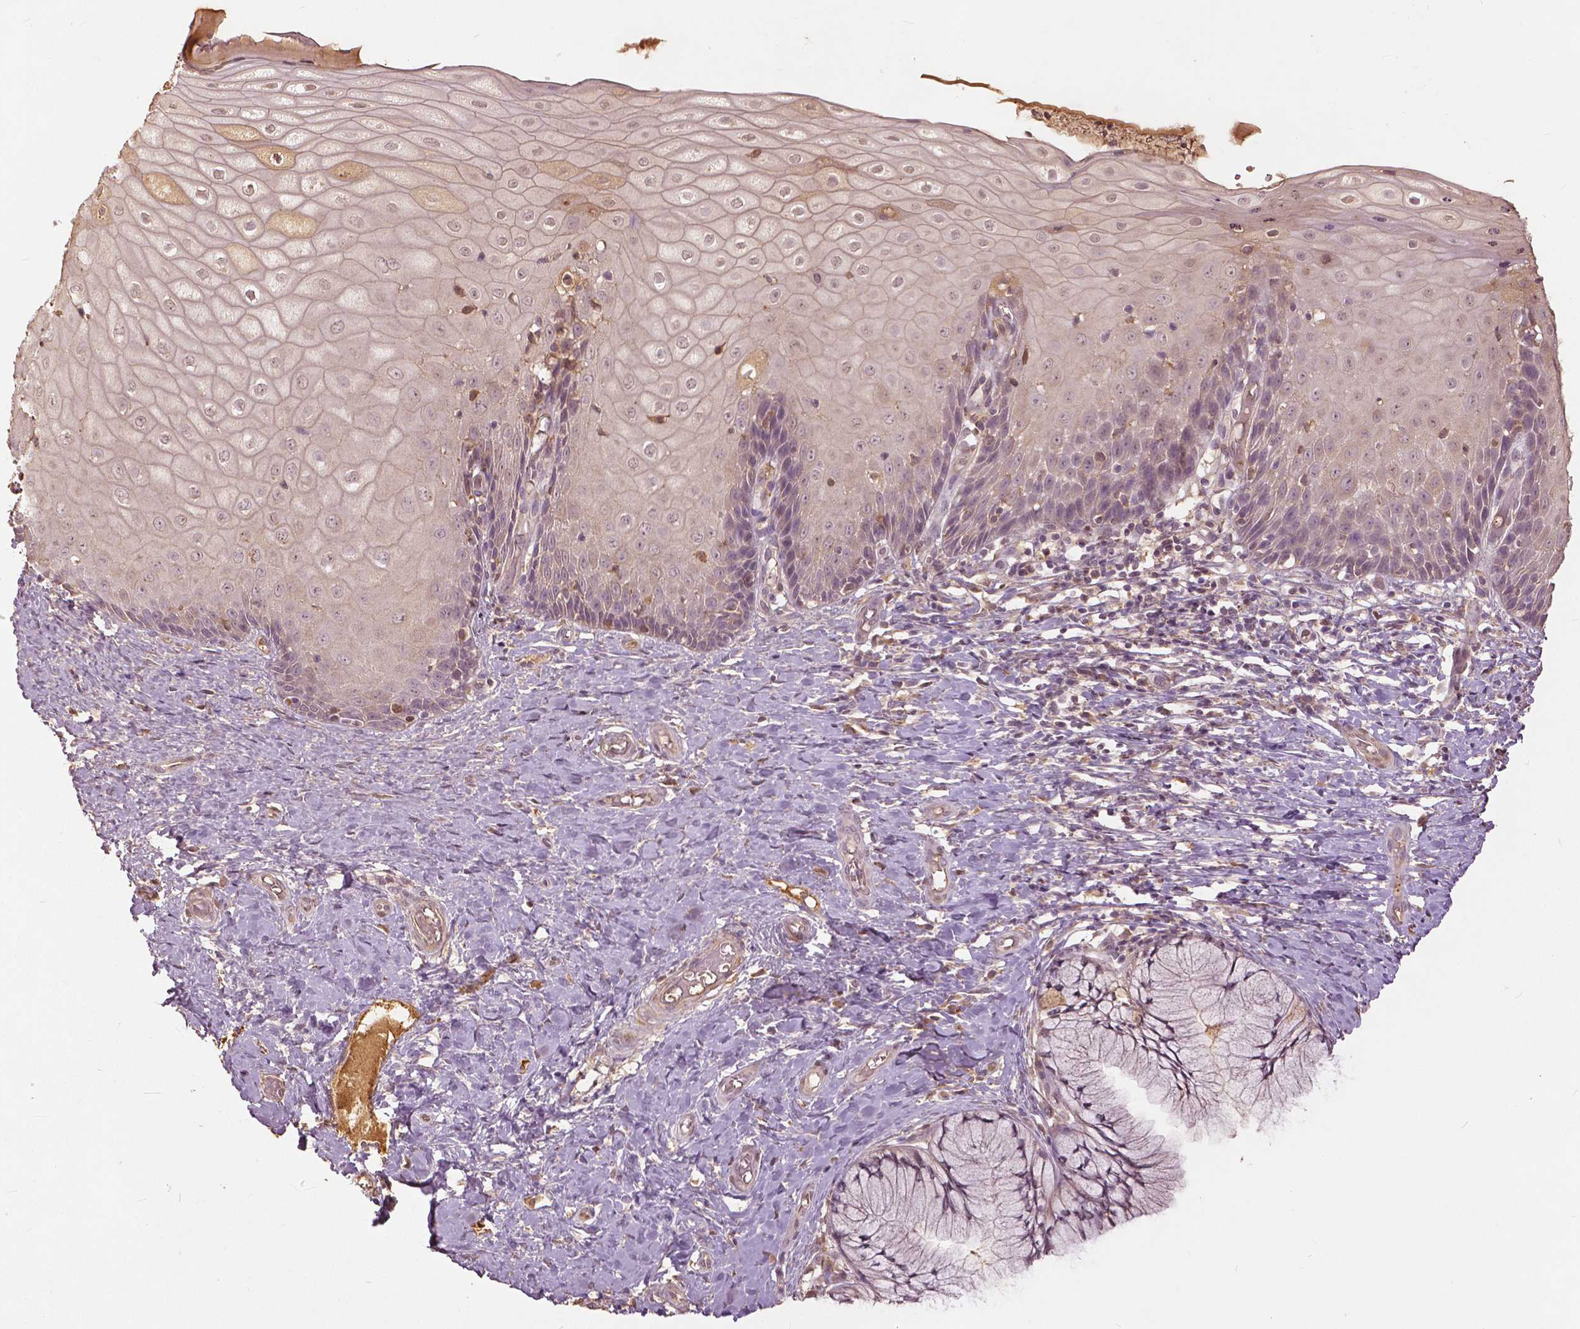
{"staining": {"intensity": "weak", "quantity": "<25%", "location": "nuclear"}, "tissue": "cervix", "cell_type": "Glandular cells", "image_type": "normal", "snomed": [{"axis": "morphology", "description": "Normal tissue, NOS"}, {"axis": "topography", "description": "Cervix"}], "caption": "IHC image of unremarkable cervix: cervix stained with DAB (3,3'-diaminobenzidine) reveals no significant protein expression in glandular cells. (DAB (3,3'-diaminobenzidine) immunohistochemistry with hematoxylin counter stain).", "gene": "ANGPTL4", "patient": {"sex": "female", "age": 37}}